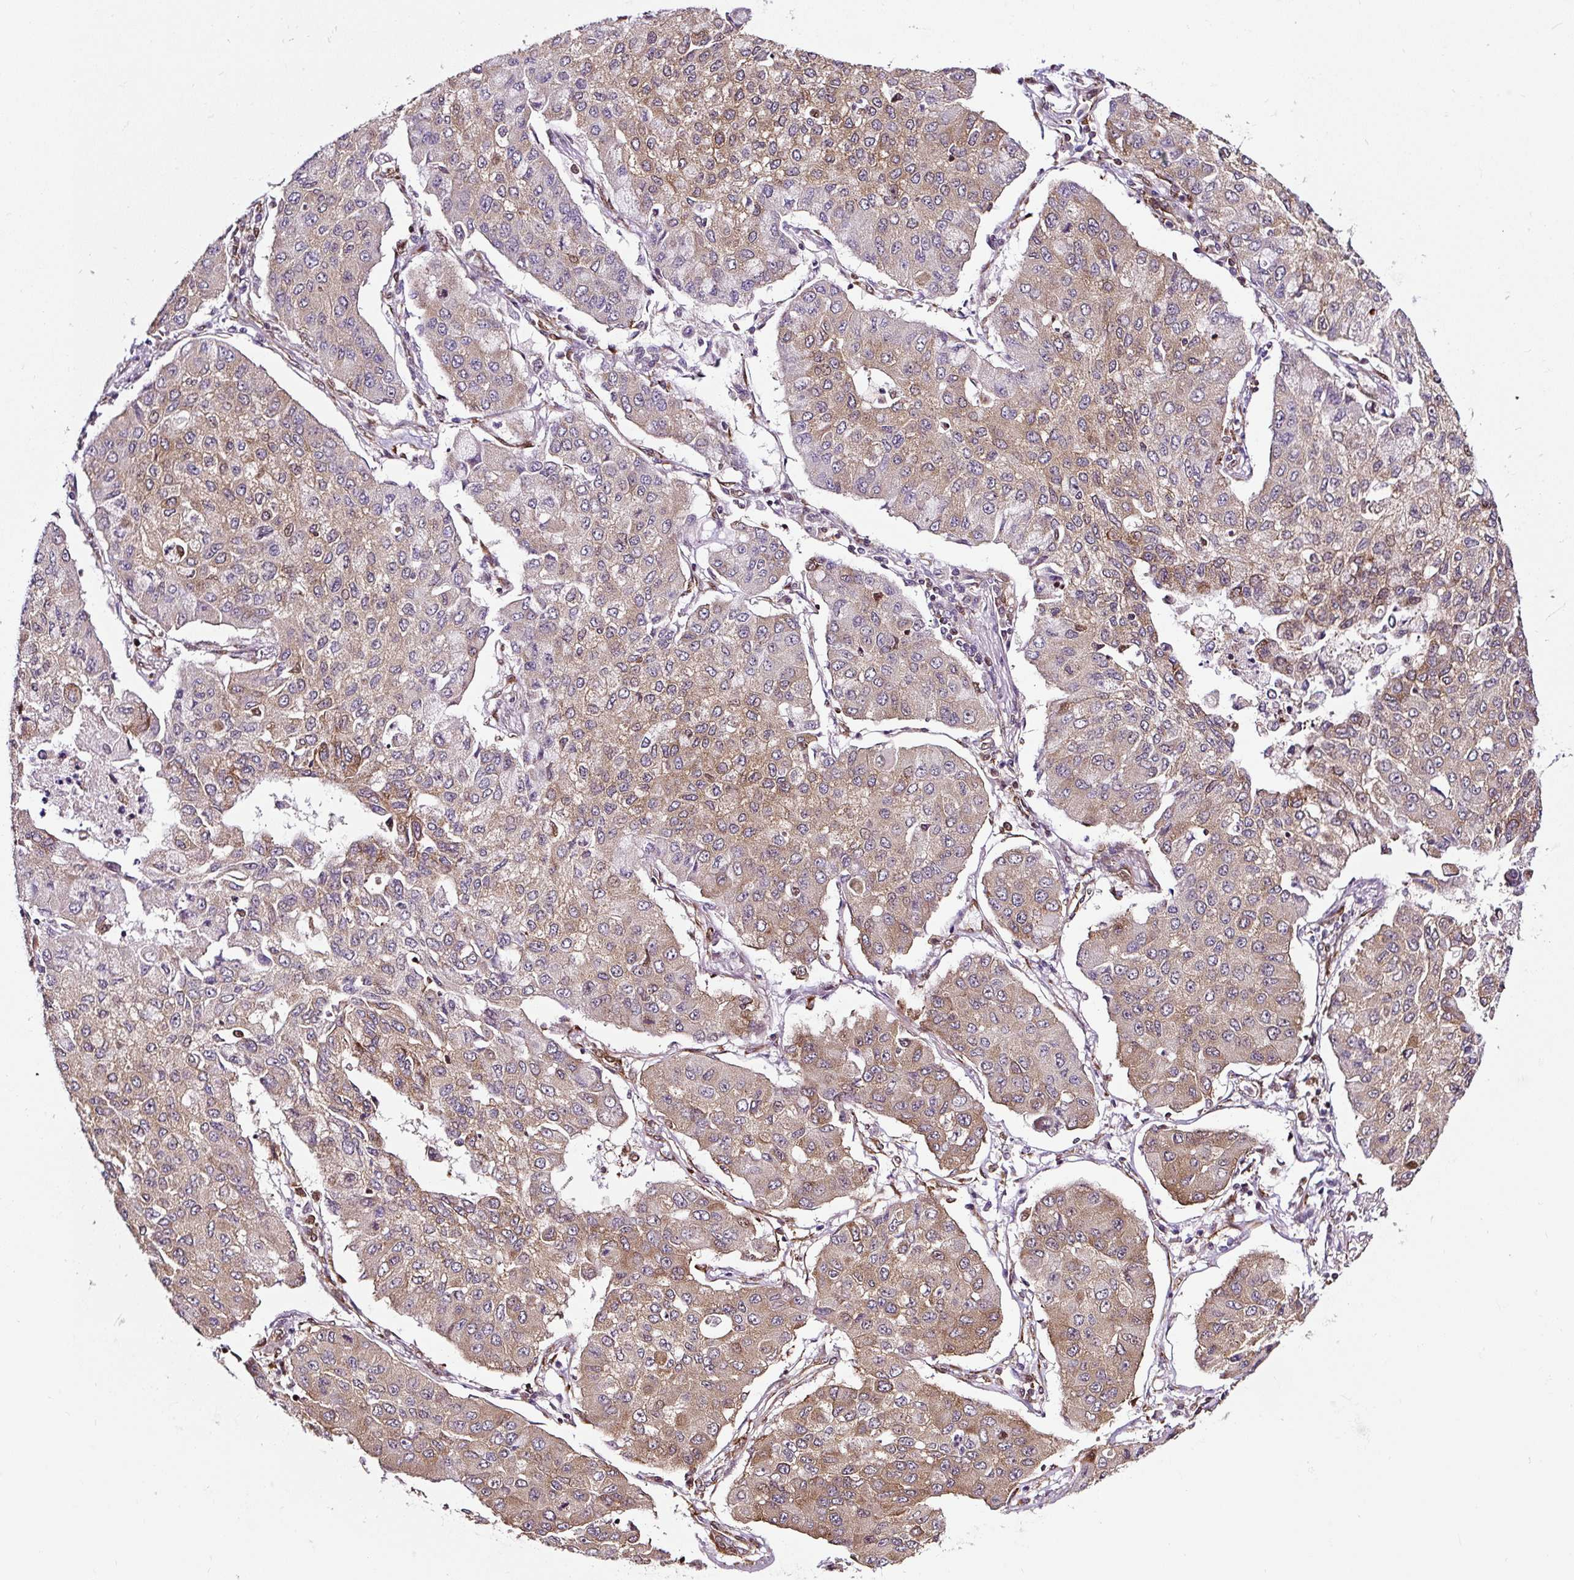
{"staining": {"intensity": "moderate", "quantity": "25%-75%", "location": "cytoplasmic/membranous"}, "tissue": "lung cancer", "cell_type": "Tumor cells", "image_type": "cancer", "snomed": [{"axis": "morphology", "description": "Squamous cell carcinoma, NOS"}, {"axis": "topography", "description": "Lung"}], "caption": "Lung cancer (squamous cell carcinoma) tissue shows moderate cytoplasmic/membranous positivity in about 25%-75% of tumor cells, visualized by immunohistochemistry.", "gene": "KDM4E", "patient": {"sex": "male", "age": 74}}